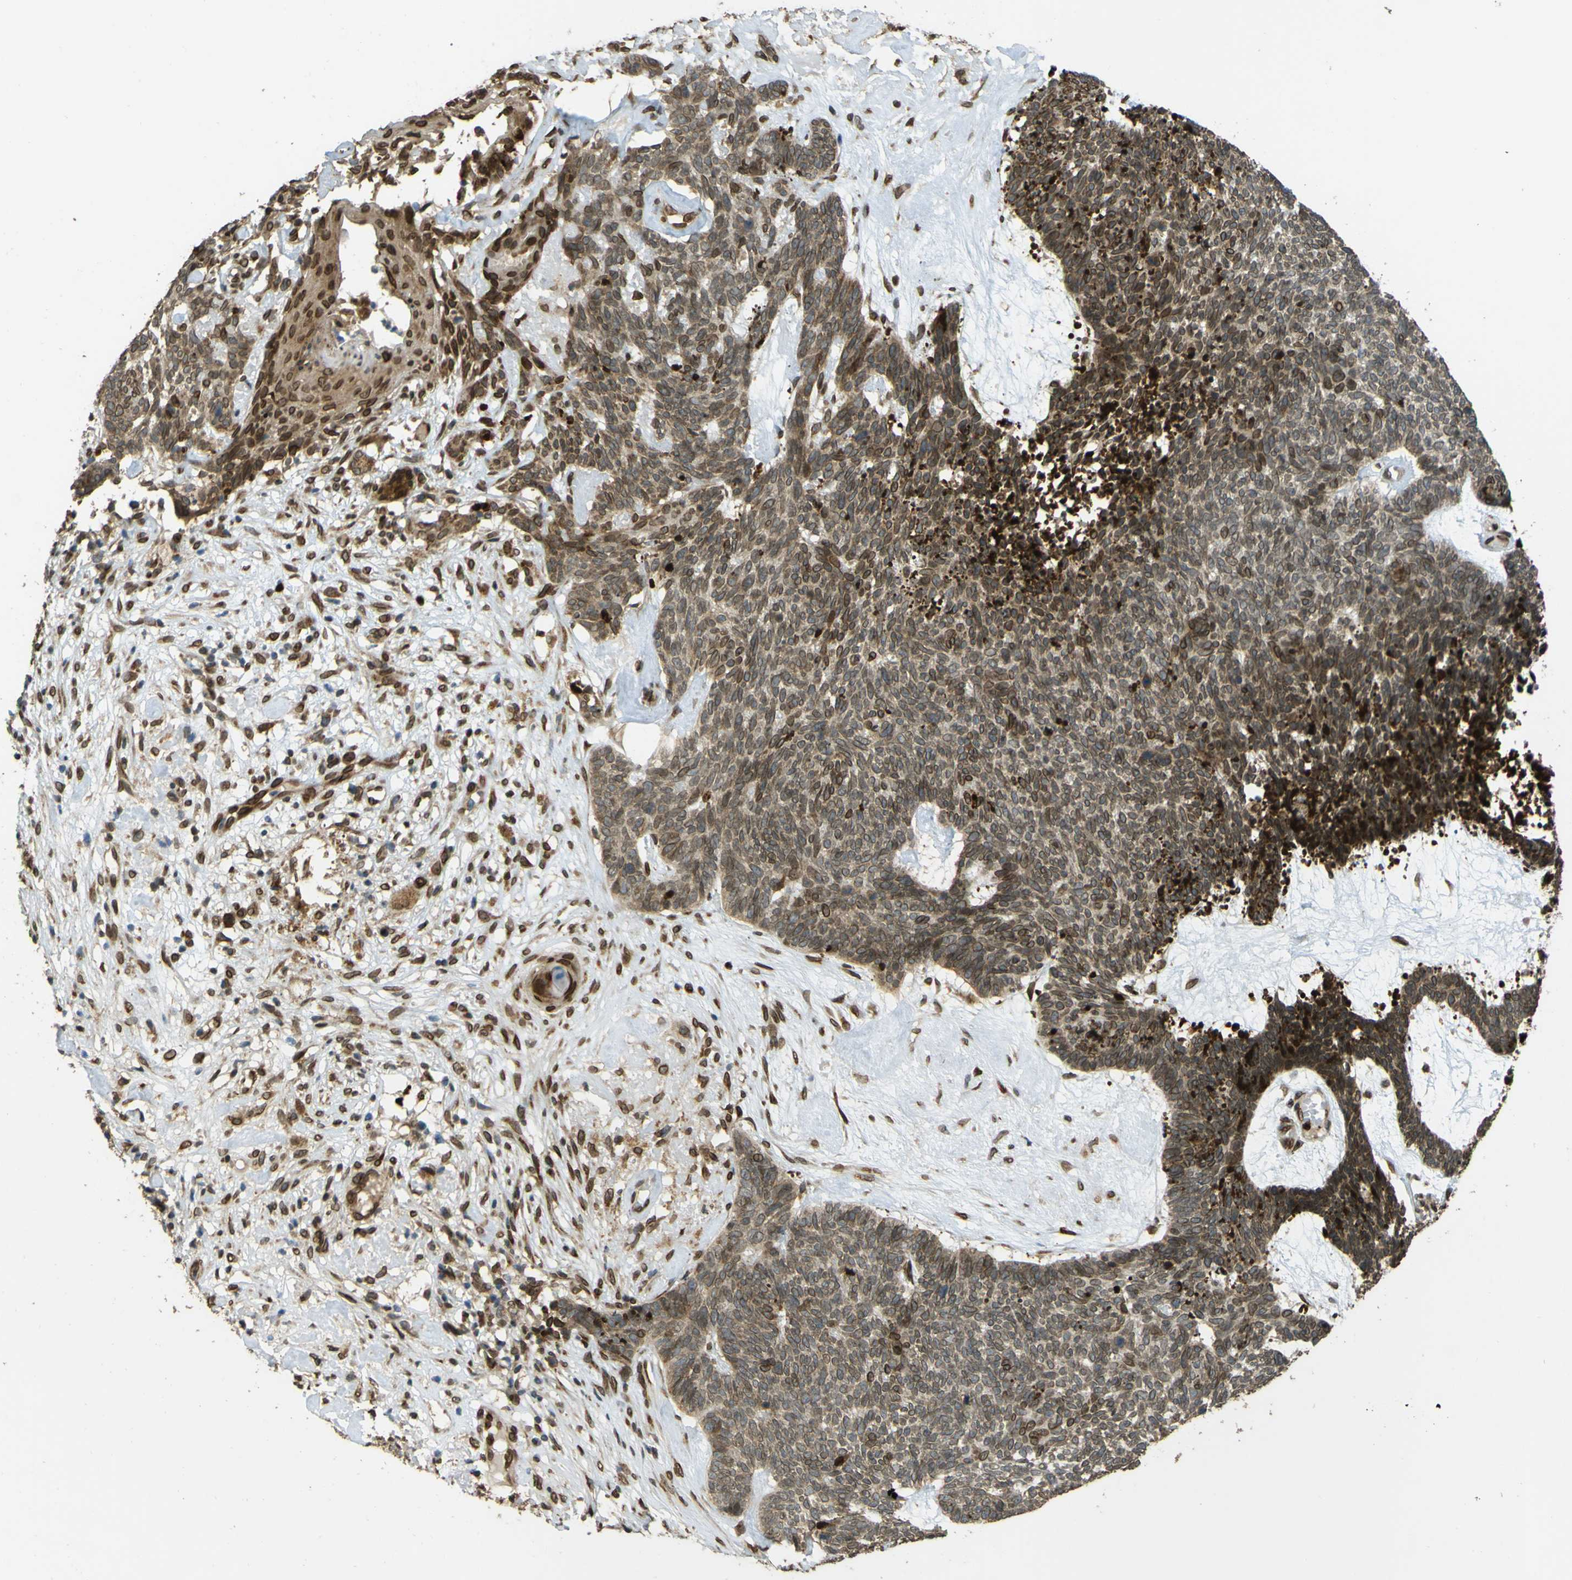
{"staining": {"intensity": "moderate", "quantity": "<25%", "location": "cytoplasmic/membranous,nuclear"}, "tissue": "skin cancer", "cell_type": "Tumor cells", "image_type": "cancer", "snomed": [{"axis": "morphology", "description": "Basal cell carcinoma"}, {"axis": "topography", "description": "Skin"}], "caption": "Human skin cancer stained with a protein marker shows moderate staining in tumor cells.", "gene": "GALNT1", "patient": {"sex": "female", "age": 84}}